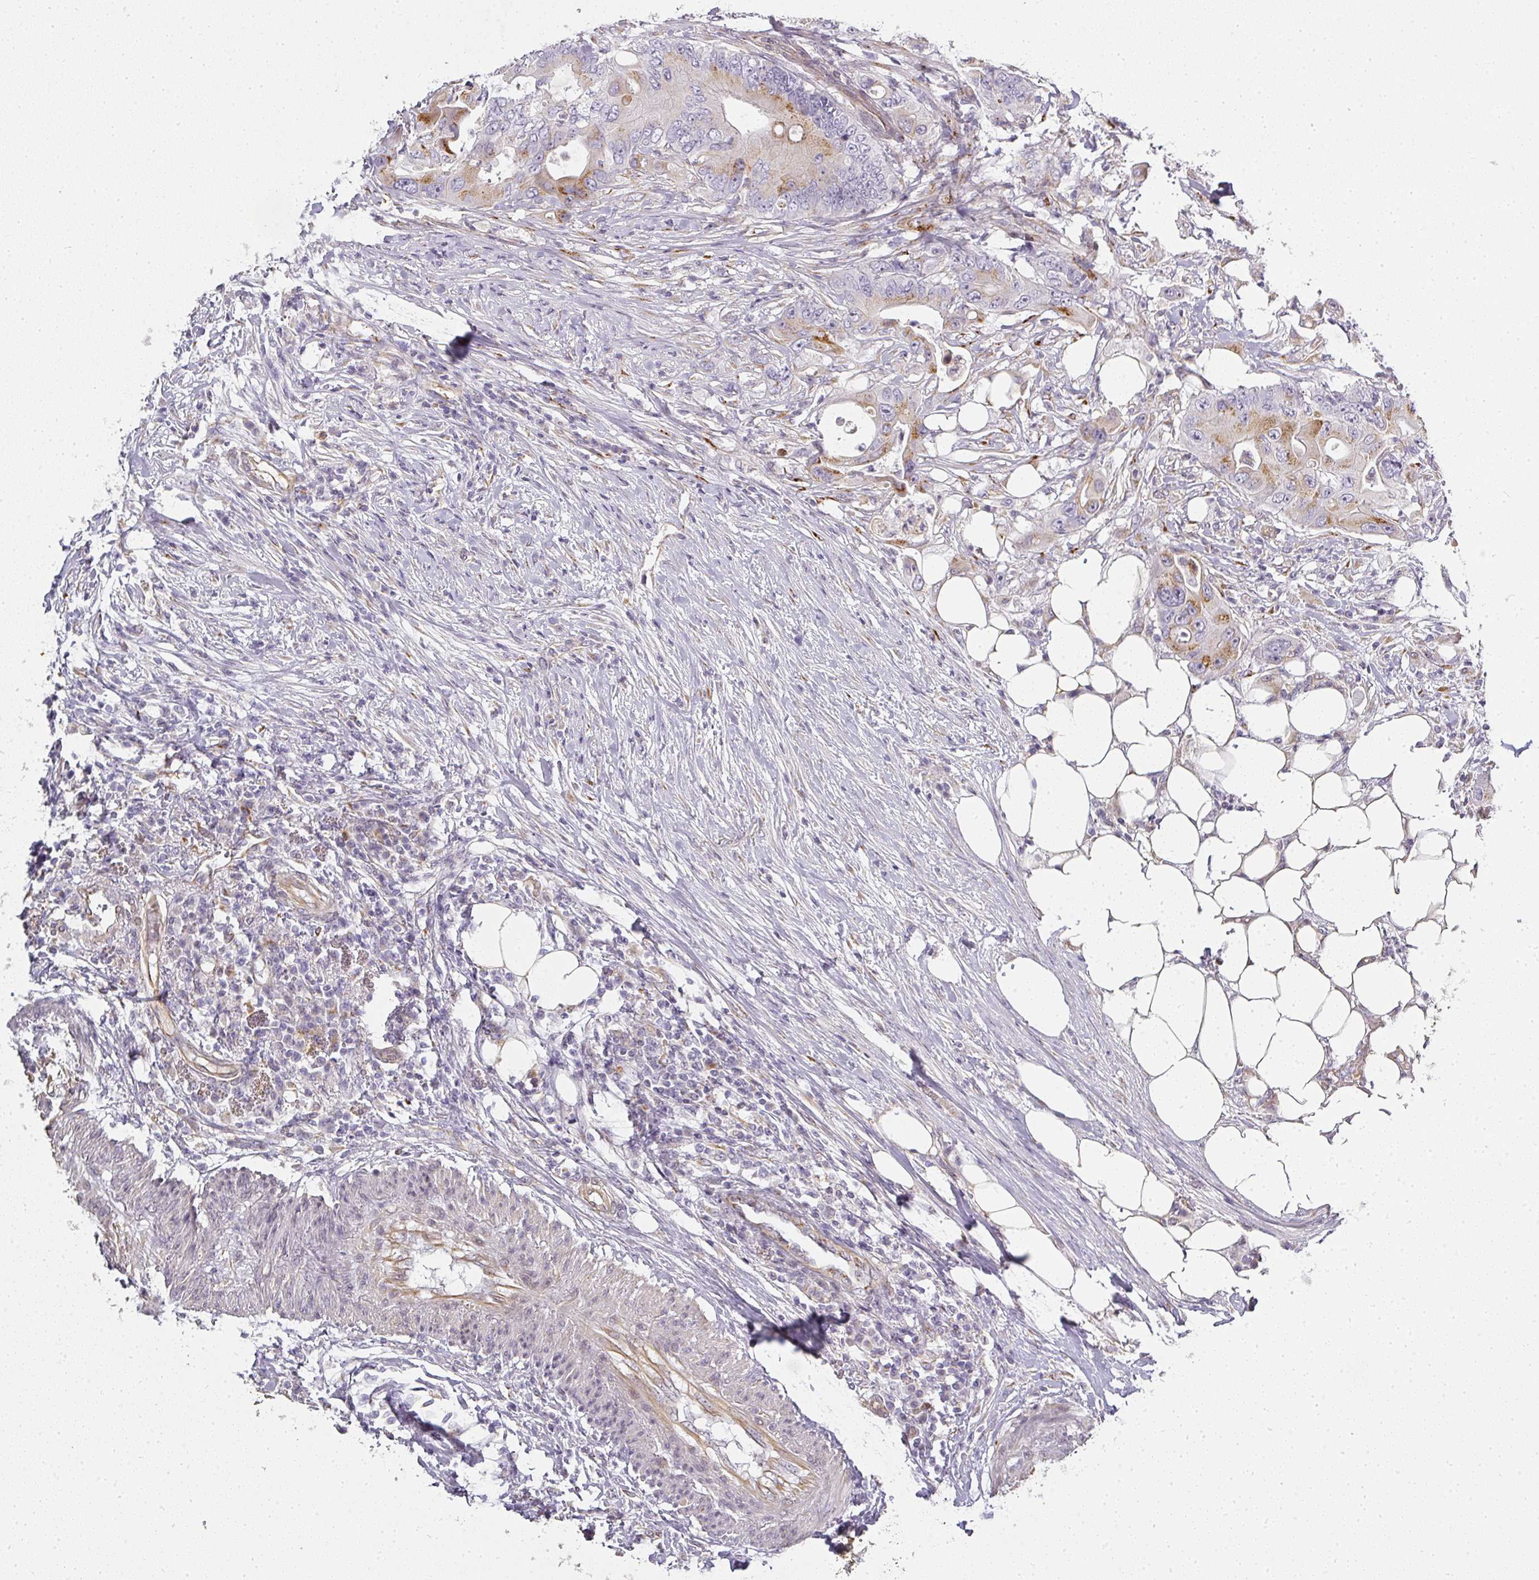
{"staining": {"intensity": "moderate", "quantity": "<25%", "location": "cytoplasmic/membranous"}, "tissue": "colorectal cancer", "cell_type": "Tumor cells", "image_type": "cancer", "snomed": [{"axis": "morphology", "description": "Adenocarcinoma, NOS"}, {"axis": "topography", "description": "Colon"}], "caption": "Human colorectal cancer stained for a protein (brown) demonstrates moderate cytoplasmic/membranous positive staining in about <25% of tumor cells.", "gene": "ATP8B2", "patient": {"sex": "male", "age": 71}}